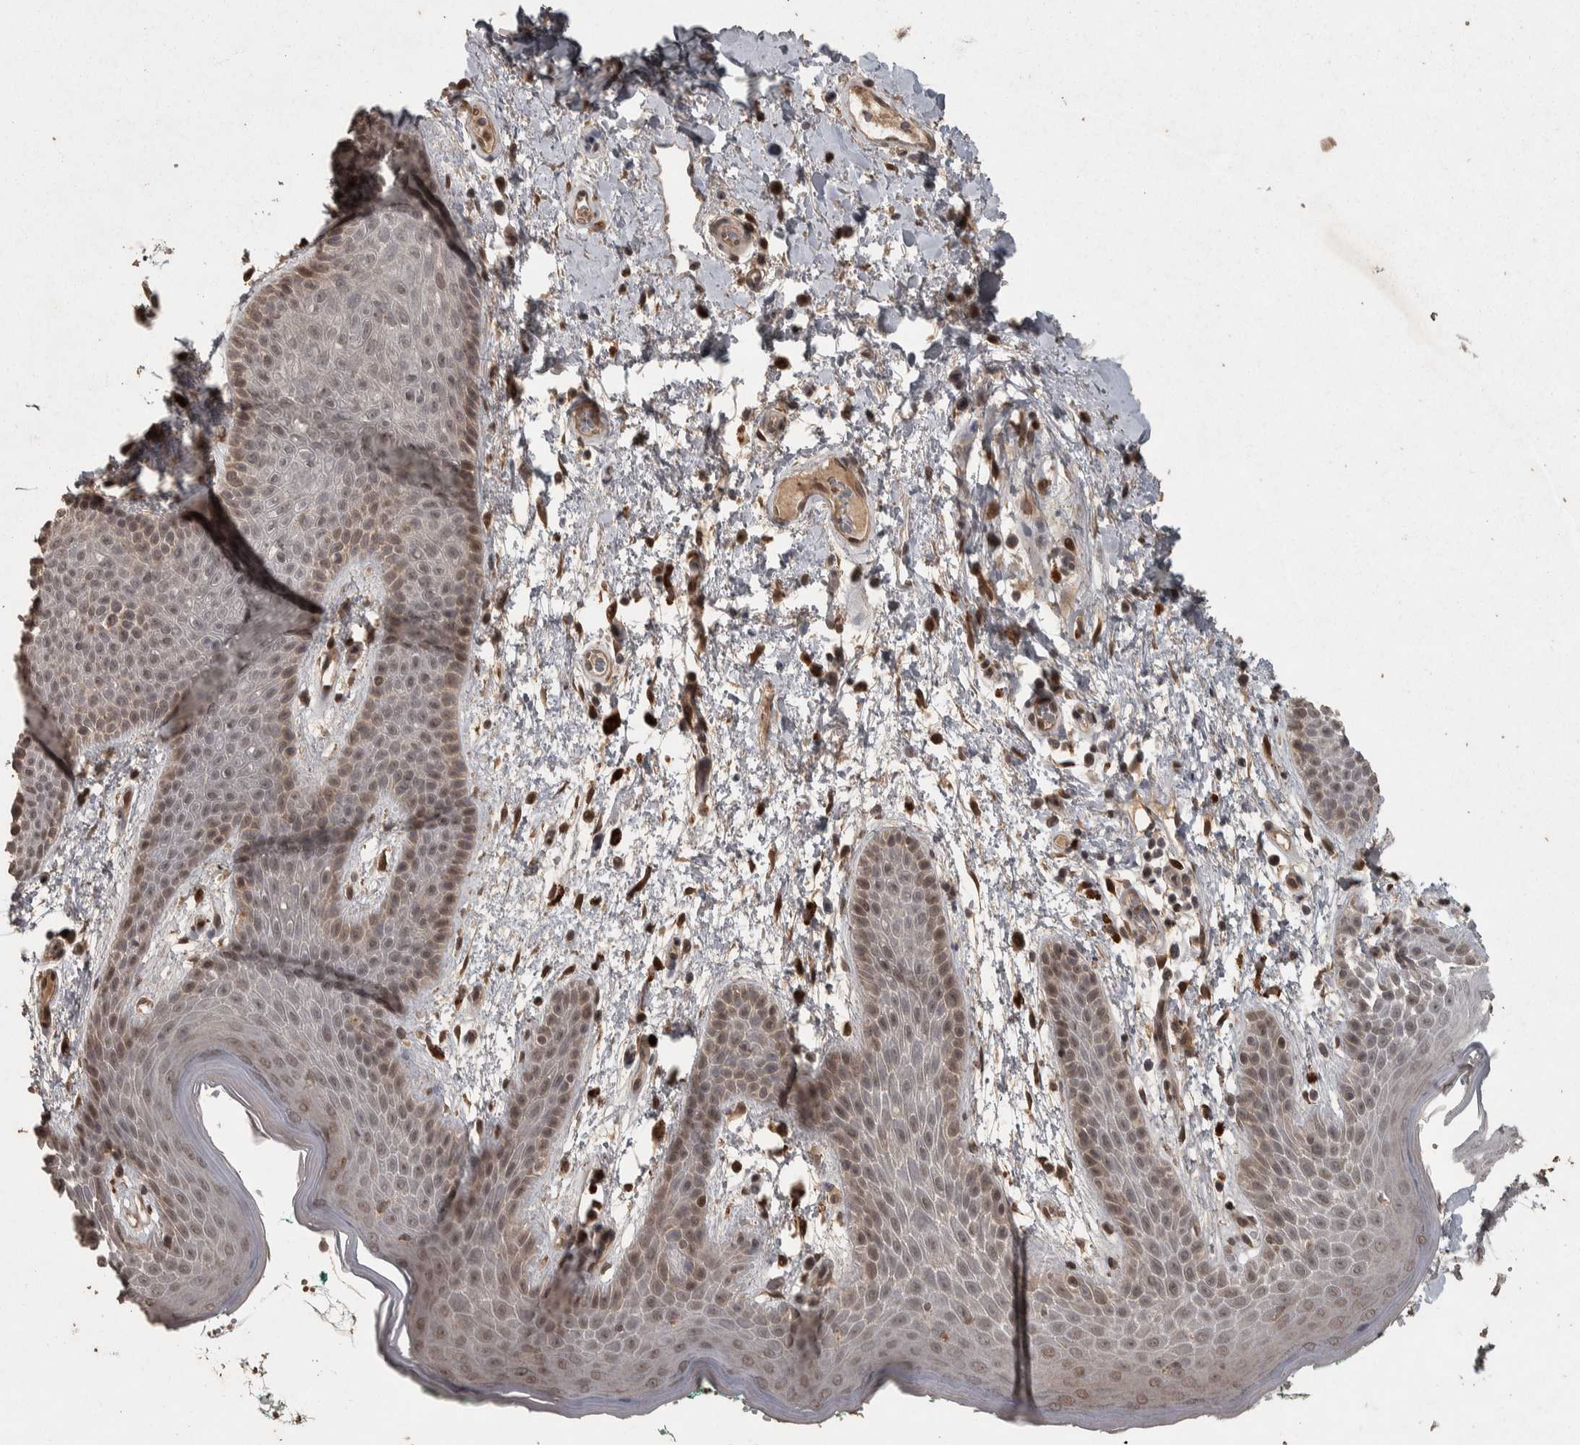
{"staining": {"intensity": "moderate", "quantity": "25%-75%", "location": "cytoplasmic/membranous"}, "tissue": "skin", "cell_type": "Epidermal cells", "image_type": "normal", "snomed": [{"axis": "morphology", "description": "Normal tissue, NOS"}, {"axis": "topography", "description": "Anal"}], "caption": "Epidermal cells exhibit moderate cytoplasmic/membranous staining in about 25%-75% of cells in benign skin.", "gene": "ACO1", "patient": {"sex": "male", "age": 74}}